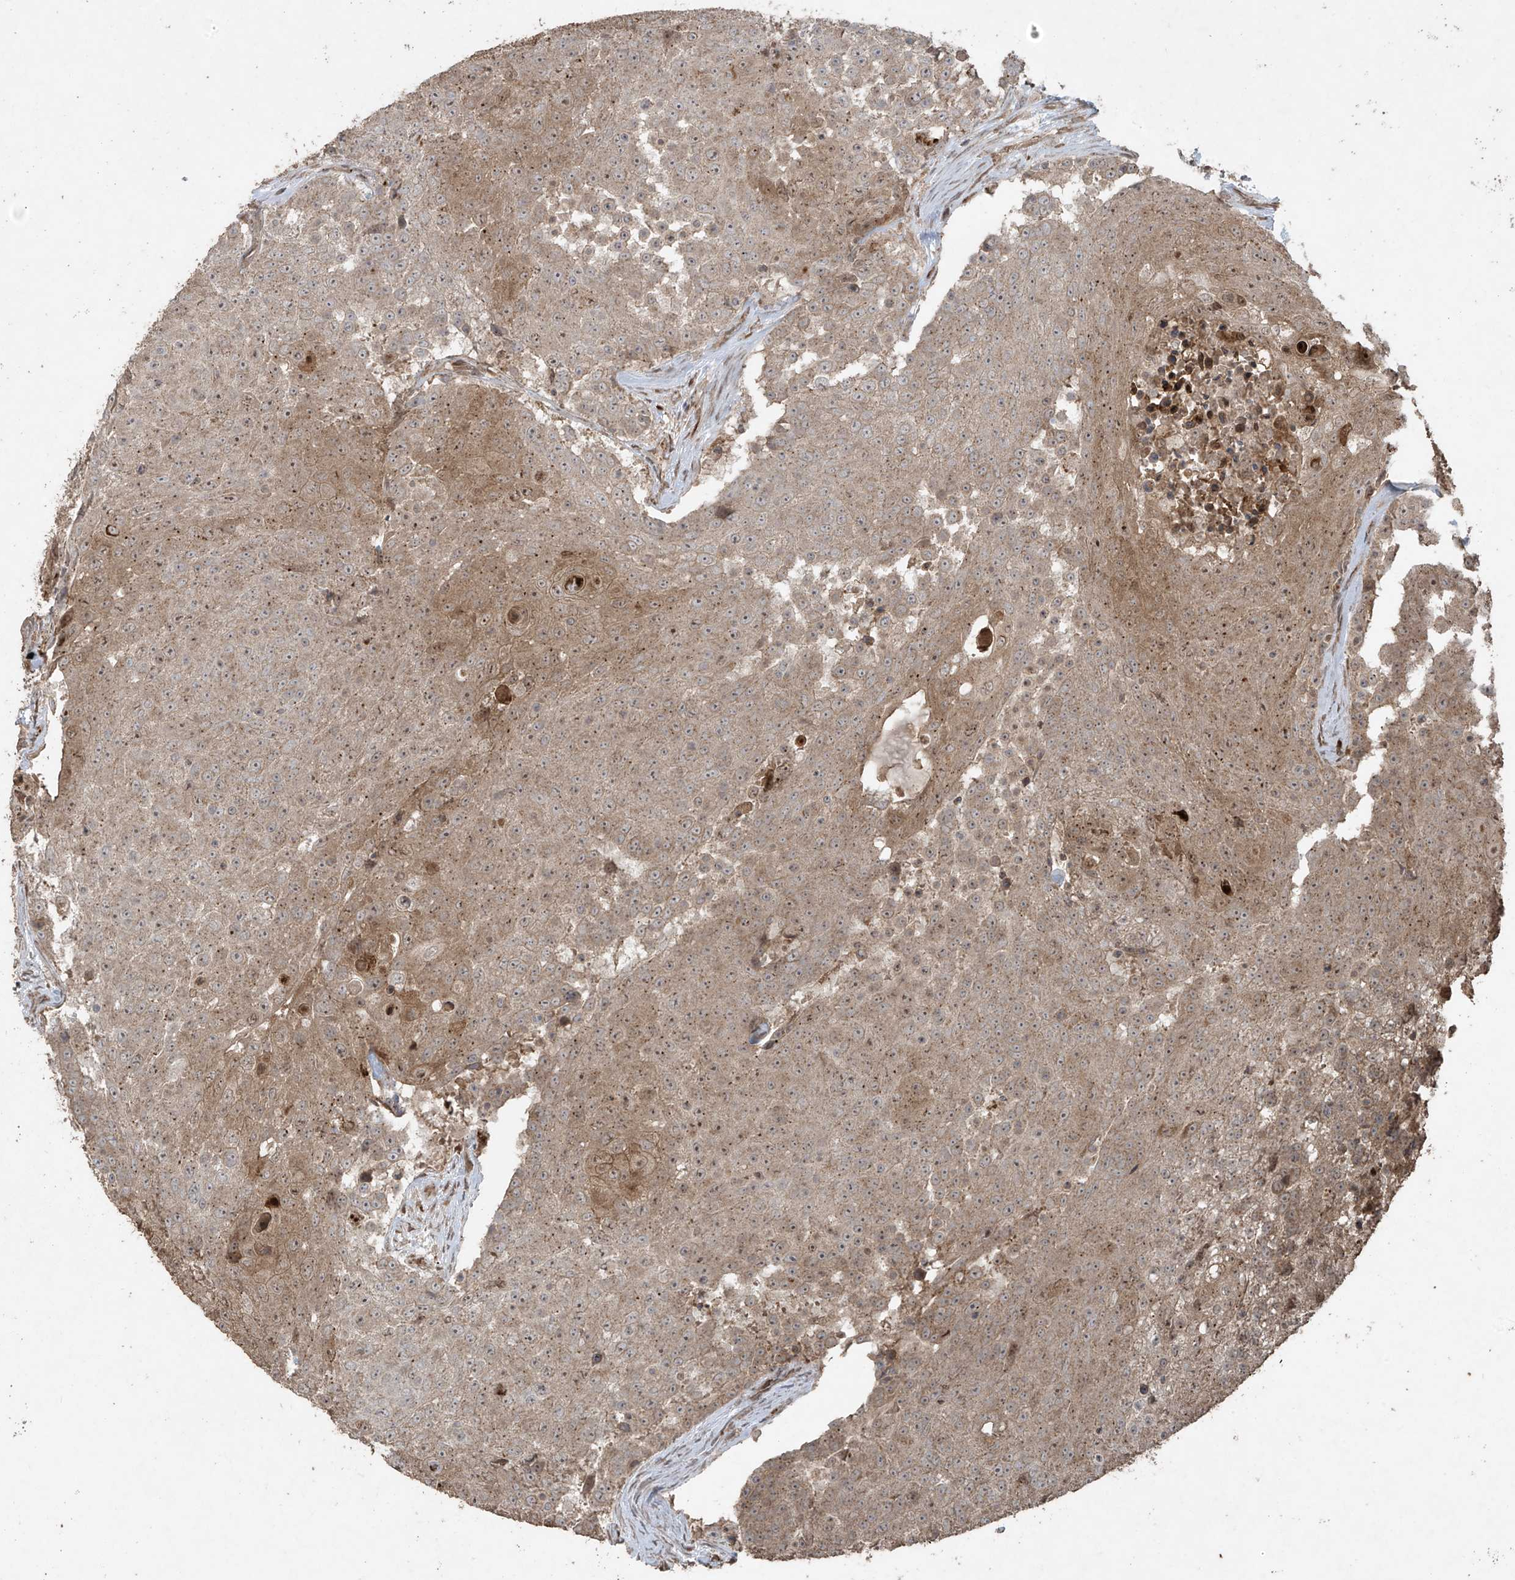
{"staining": {"intensity": "weak", "quantity": "25%-75%", "location": "cytoplasmic/membranous"}, "tissue": "urothelial cancer", "cell_type": "Tumor cells", "image_type": "cancer", "snomed": [{"axis": "morphology", "description": "Urothelial carcinoma, High grade"}, {"axis": "topography", "description": "Urinary bladder"}], "caption": "Immunohistochemical staining of human high-grade urothelial carcinoma exhibits low levels of weak cytoplasmic/membranous protein positivity in about 25%-75% of tumor cells.", "gene": "PGPEP1", "patient": {"sex": "female", "age": 63}}